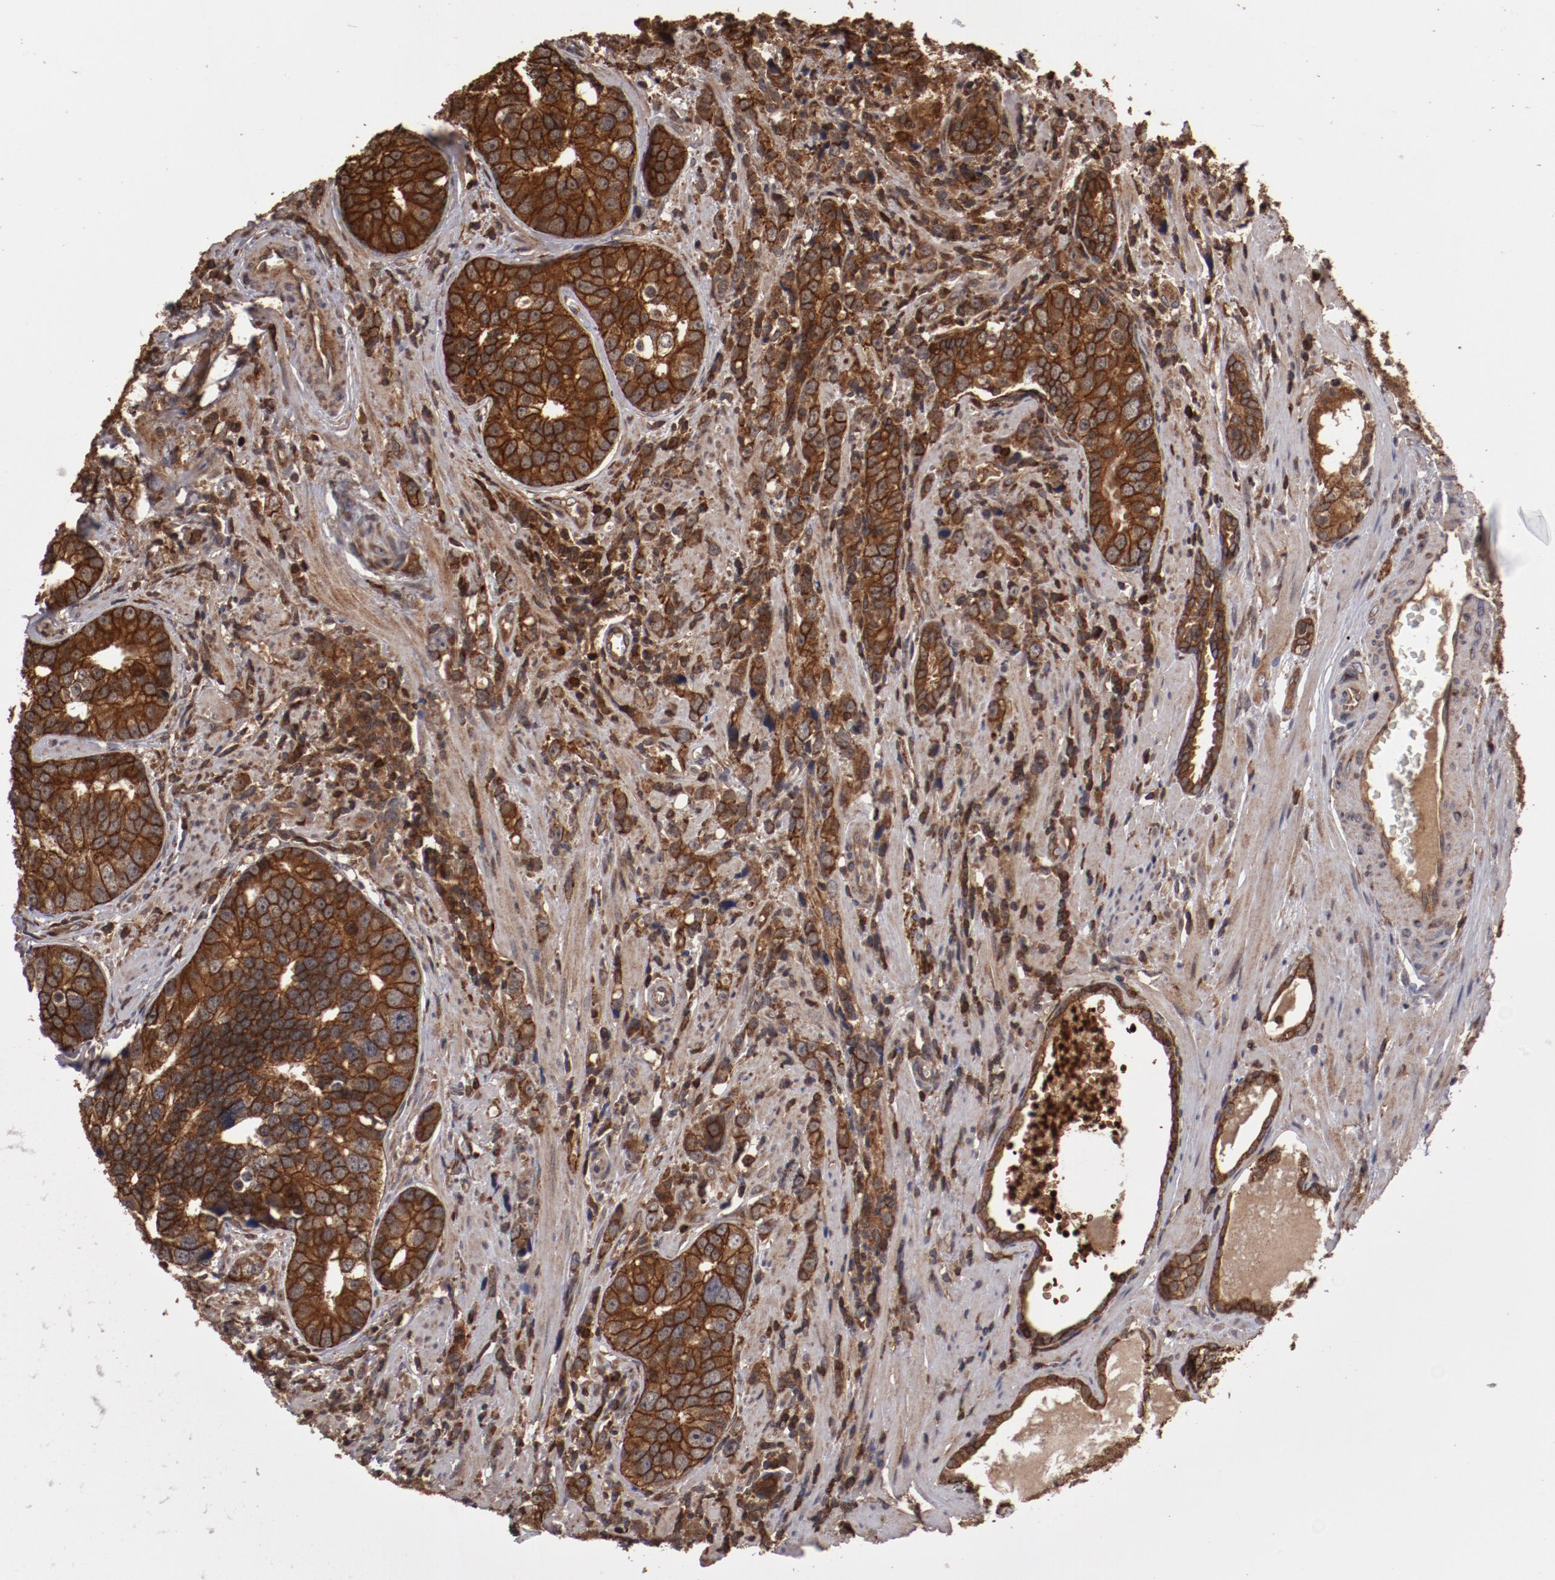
{"staining": {"intensity": "strong", "quantity": ">75%", "location": "cytoplasmic/membranous"}, "tissue": "prostate cancer", "cell_type": "Tumor cells", "image_type": "cancer", "snomed": [{"axis": "morphology", "description": "Adenocarcinoma, High grade"}, {"axis": "topography", "description": "Prostate"}], "caption": "Human prostate cancer (high-grade adenocarcinoma) stained with a brown dye demonstrates strong cytoplasmic/membranous positive staining in about >75% of tumor cells.", "gene": "RPS6KA6", "patient": {"sex": "male", "age": 71}}